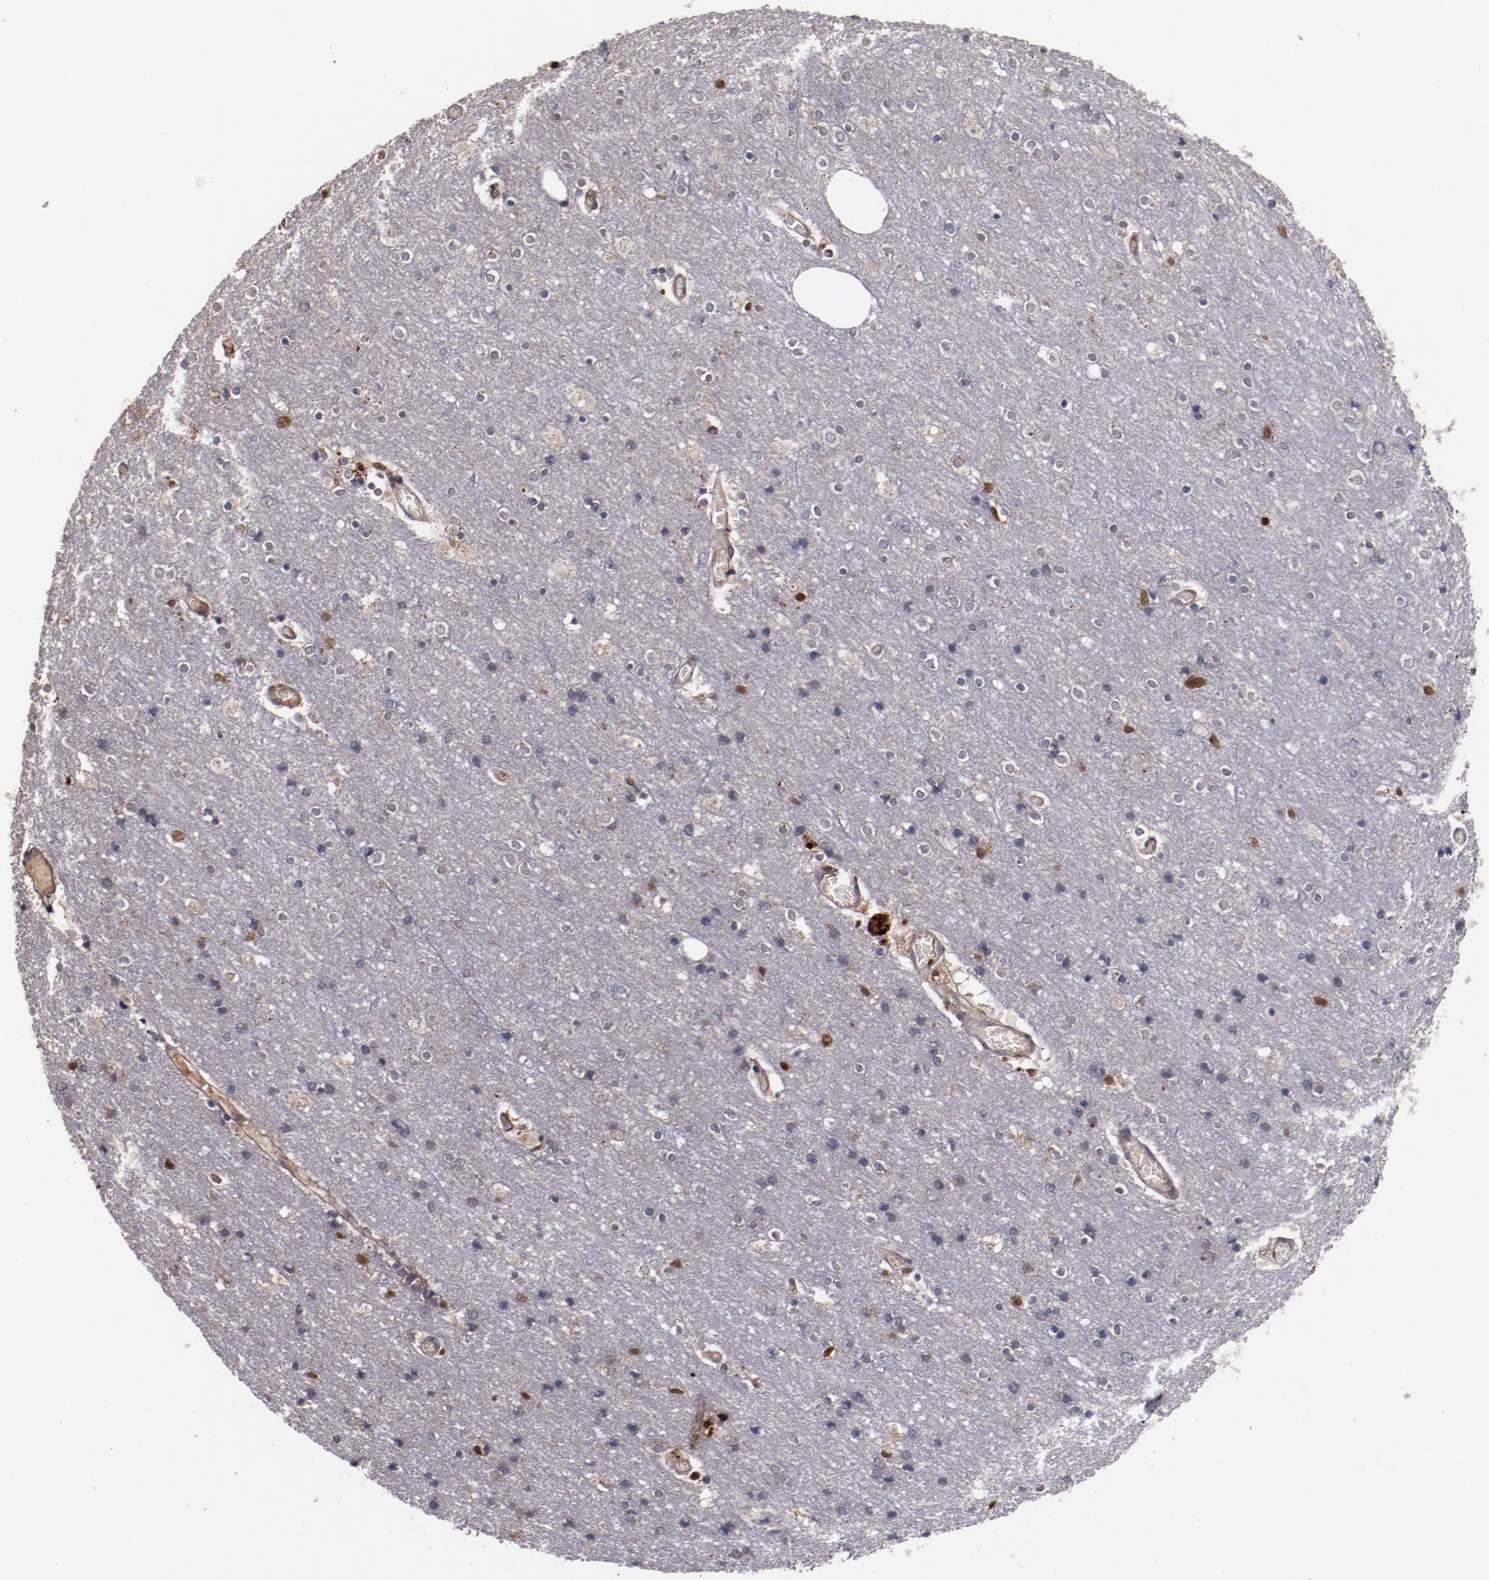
{"staining": {"intensity": "weak", "quantity": "25%-75%", "location": "cytoplasmic/membranous"}, "tissue": "cerebral cortex", "cell_type": "Endothelial cells", "image_type": "normal", "snomed": [{"axis": "morphology", "description": "Normal tissue, NOS"}, {"axis": "topography", "description": "Cerebral cortex"}], "caption": "The photomicrograph reveals staining of benign cerebral cortex, revealing weak cytoplasmic/membranous protein positivity (brown color) within endothelial cells.", "gene": "CHEK2", "patient": {"sex": "female", "age": 54}}